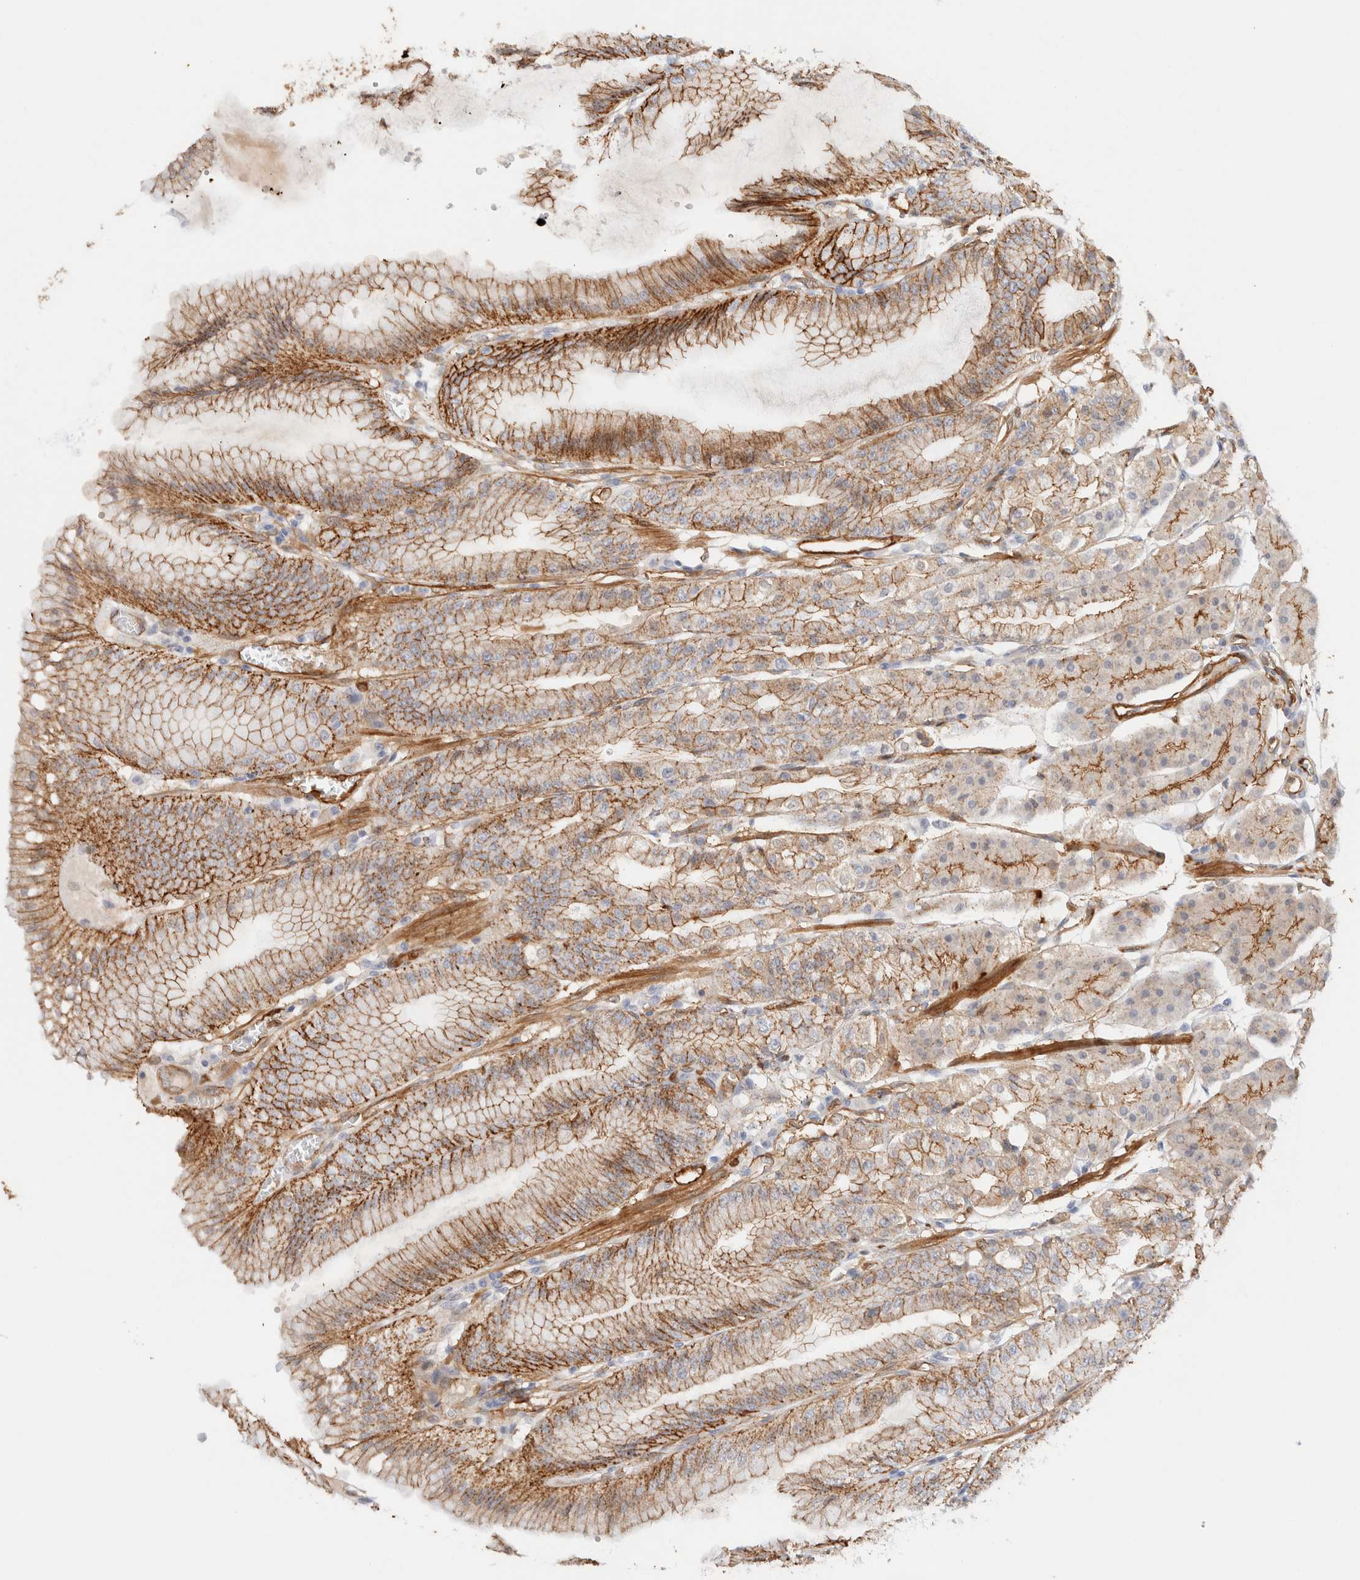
{"staining": {"intensity": "moderate", "quantity": "25%-75%", "location": "cytoplasmic/membranous"}, "tissue": "stomach", "cell_type": "Glandular cells", "image_type": "normal", "snomed": [{"axis": "morphology", "description": "Normal tissue, NOS"}, {"axis": "topography", "description": "Stomach, lower"}], "caption": "This is a micrograph of immunohistochemistry staining of benign stomach, which shows moderate staining in the cytoplasmic/membranous of glandular cells.", "gene": "LMCD1", "patient": {"sex": "male", "age": 71}}